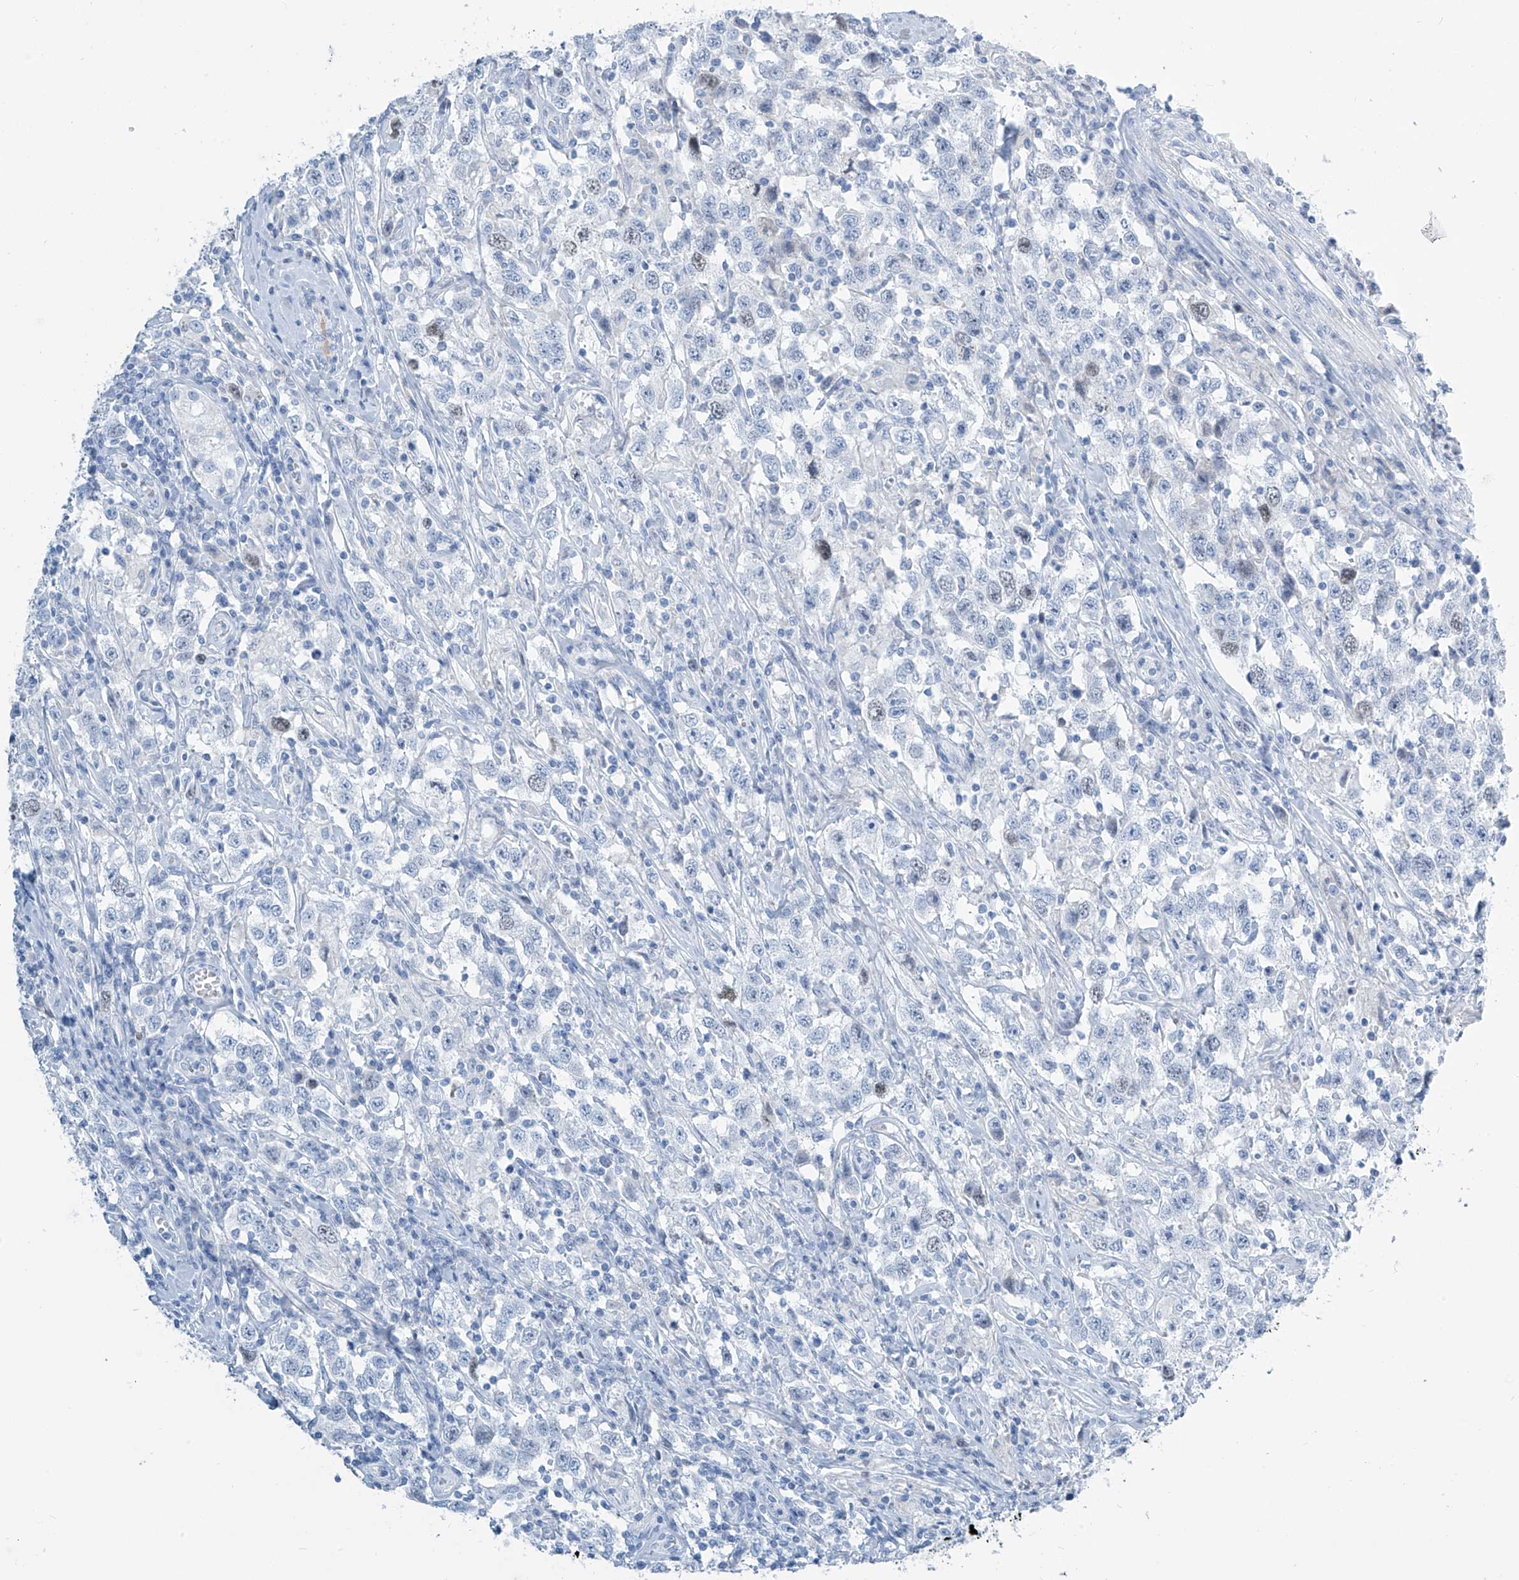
{"staining": {"intensity": "negative", "quantity": "none", "location": "none"}, "tissue": "testis cancer", "cell_type": "Tumor cells", "image_type": "cancer", "snomed": [{"axis": "morphology", "description": "Seminoma, NOS"}, {"axis": "topography", "description": "Testis"}], "caption": "Tumor cells show no significant staining in testis cancer.", "gene": "SGO2", "patient": {"sex": "male", "age": 41}}